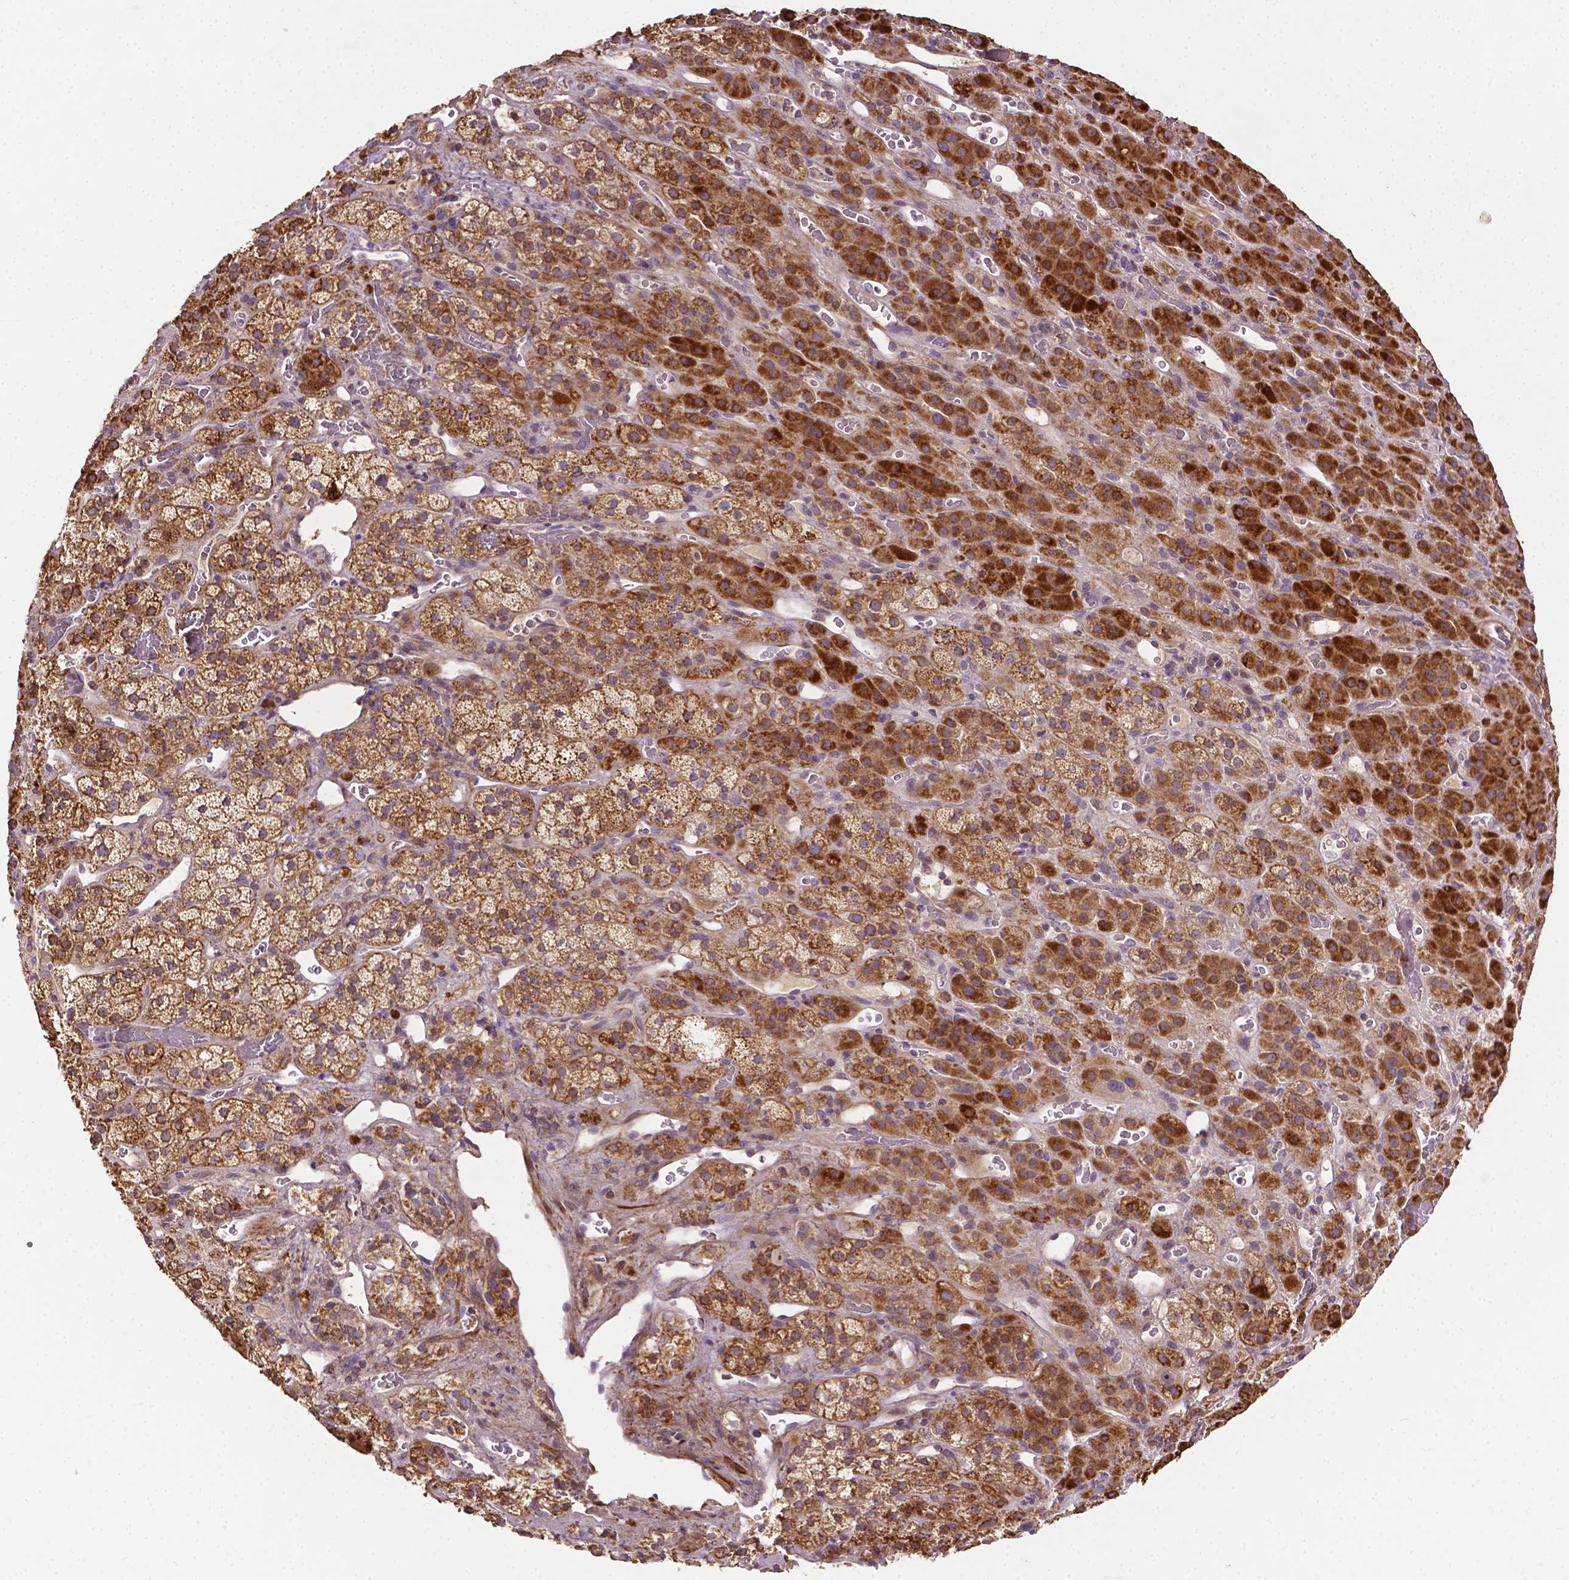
{"staining": {"intensity": "strong", "quantity": ">75%", "location": "cytoplasmic/membranous"}, "tissue": "adrenal gland", "cell_type": "Glandular cells", "image_type": "normal", "snomed": [{"axis": "morphology", "description": "Normal tissue, NOS"}, {"axis": "topography", "description": "Adrenal gland"}], "caption": "Immunohistochemical staining of normal adrenal gland shows strong cytoplasmic/membranous protein expression in about >75% of glandular cells.", "gene": "LRR1", "patient": {"sex": "male", "age": 57}}